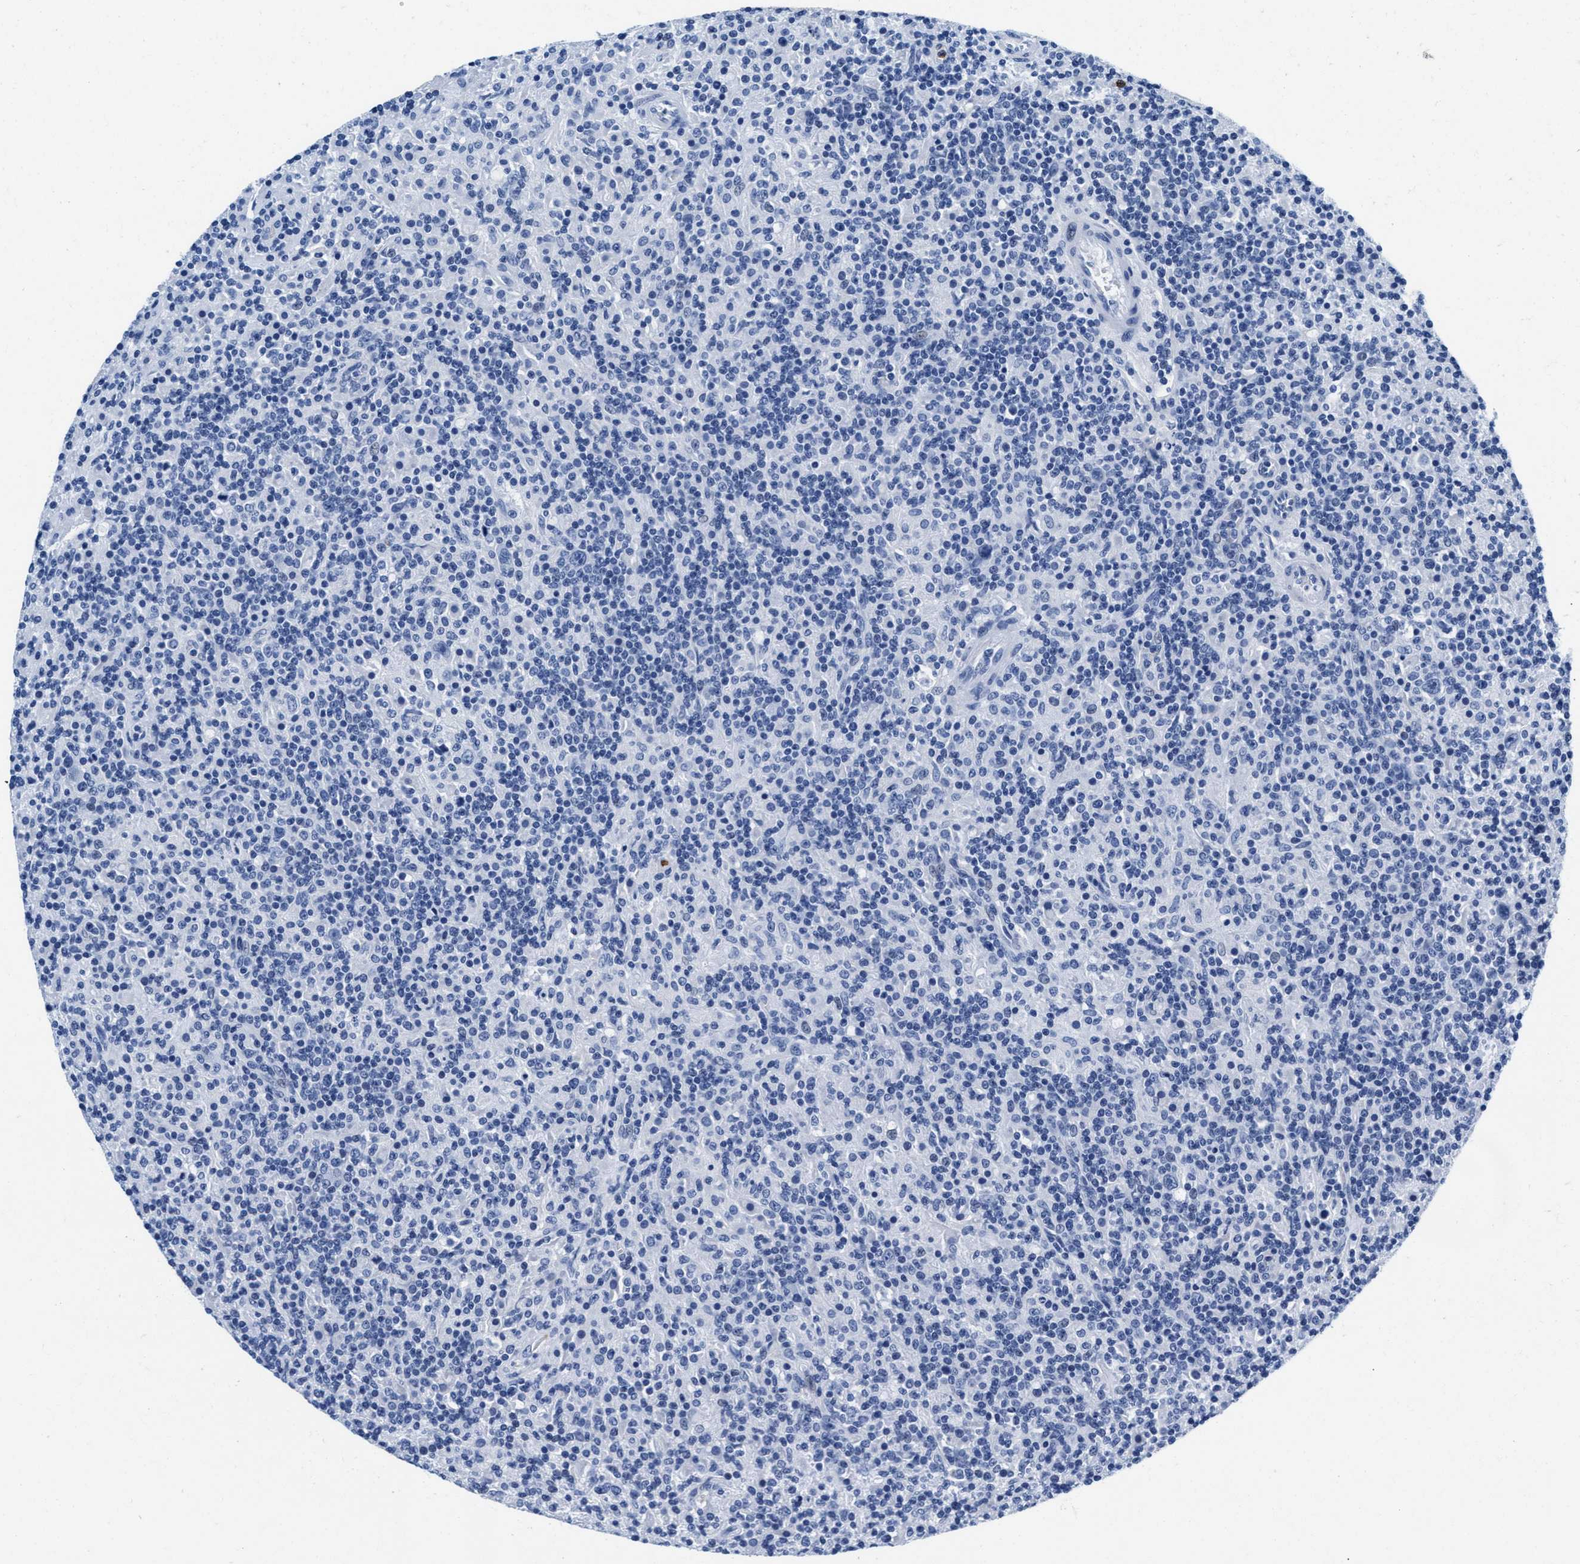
{"staining": {"intensity": "negative", "quantity": "none", "location": "none"}, "tissue": "lymphoma", "cell_type": "Tumor cells", "image_type": "cancer", "snomed": [{"axis": "morphology", "description": "Hodgkin's disease, NOS"}, {"axis": "topography", "description": "Lymph node"}], "caption": "Immunohistochemistry (IHC) micrograph of neoplastic tissue: Hodgkin's disease stained with DAB exhibits no significant protein positivity in tumor cells.", "gene": "MMP8", "patient": {"sex": "male", "age": 70}}